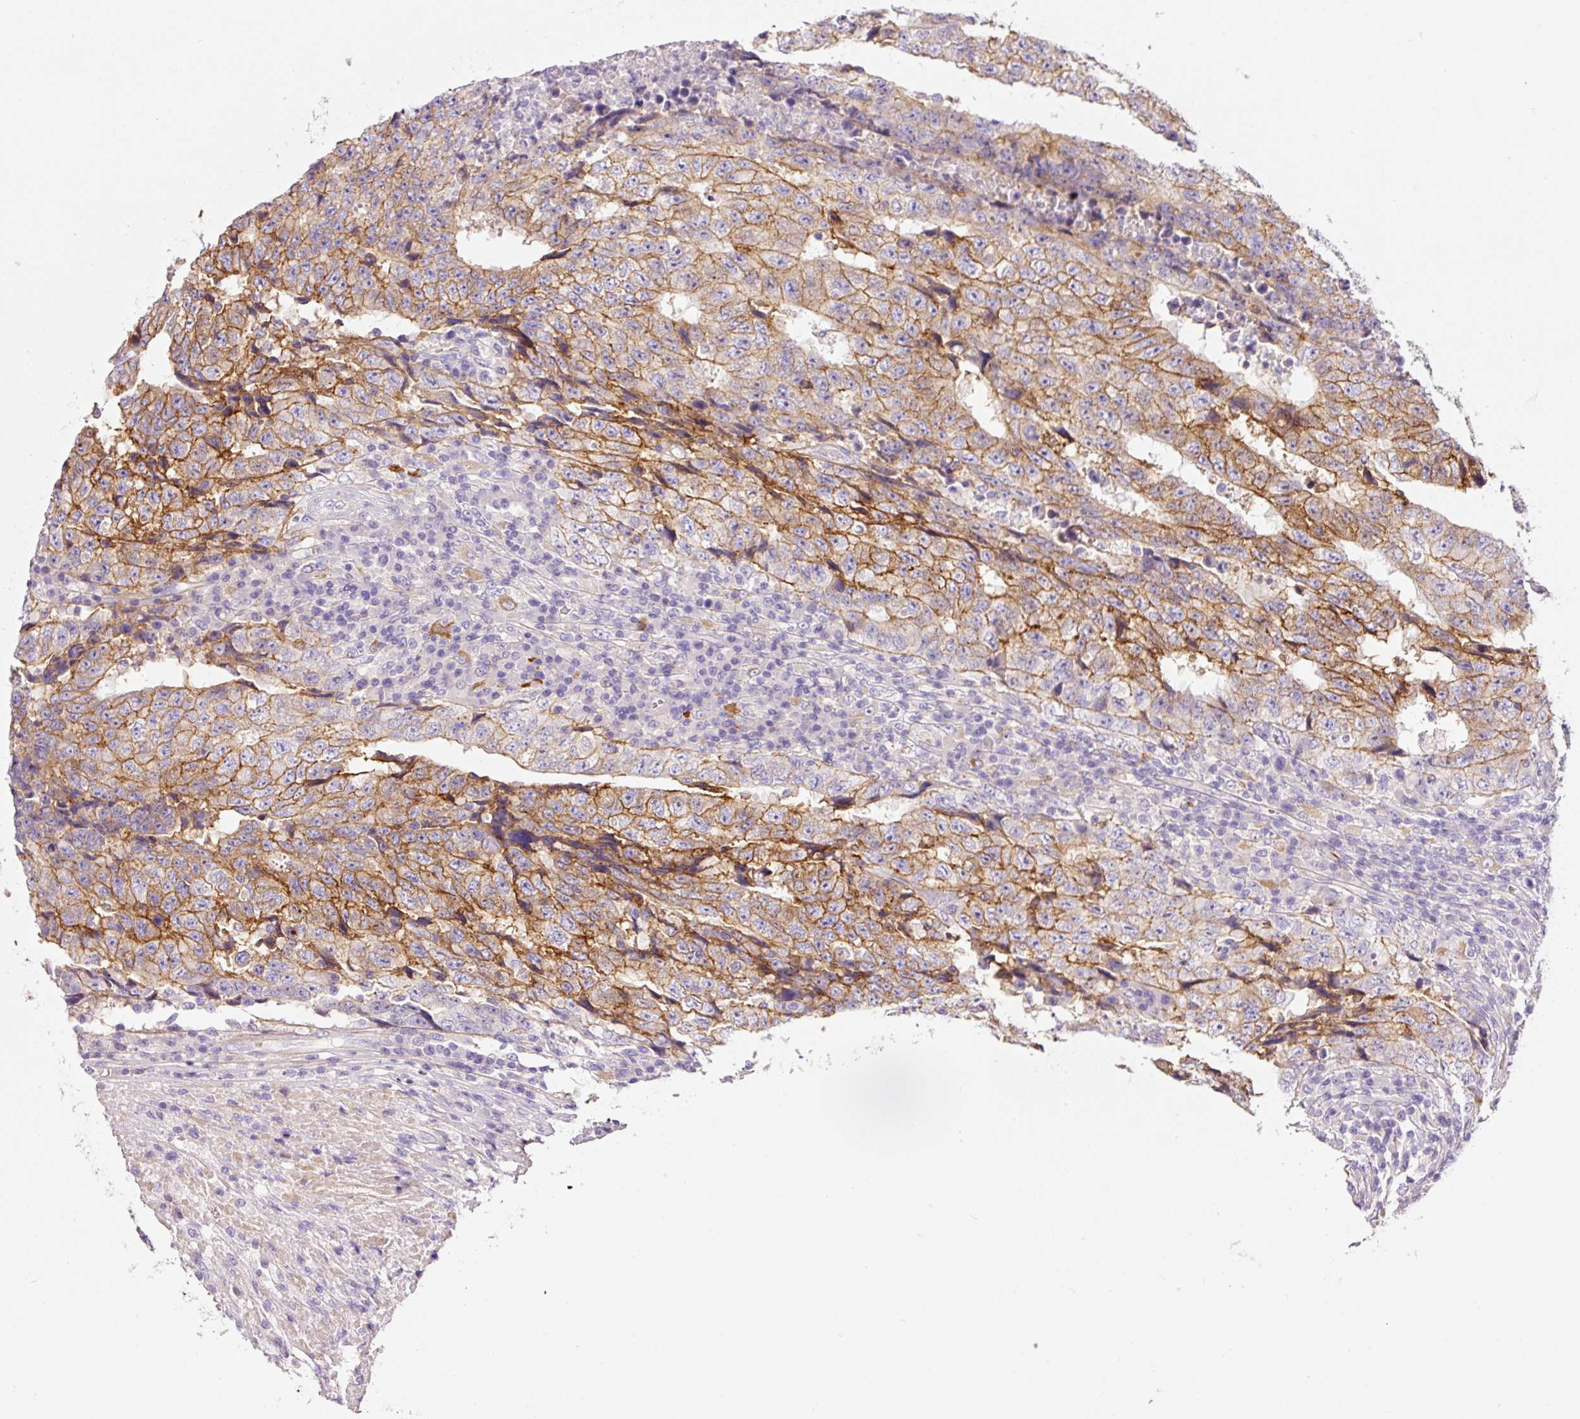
{"staining": {"intensity": "moderate", "quantity": ">75%", "location": "cytoplasmic/membranous"}, "tissue": "testis cancer", "cell_type": "Tumor cells", "image_type": "cancer", "snomed": [{"axis": "morphology", "description": "Necrosis, NOS"}, {"axis": "morphology", "description": "Carcinoma, Embryonal, NOS"}, {"axis": "topography", "description": "Testis"}], "caption": "An image of human testis embryonal carcinoma stained for a protein demonstrates moderate cytoplasmic/membranous brown staining in tumor cells.", "gene": "SOS2", "patient": {"sex": "male", "age": 19}}